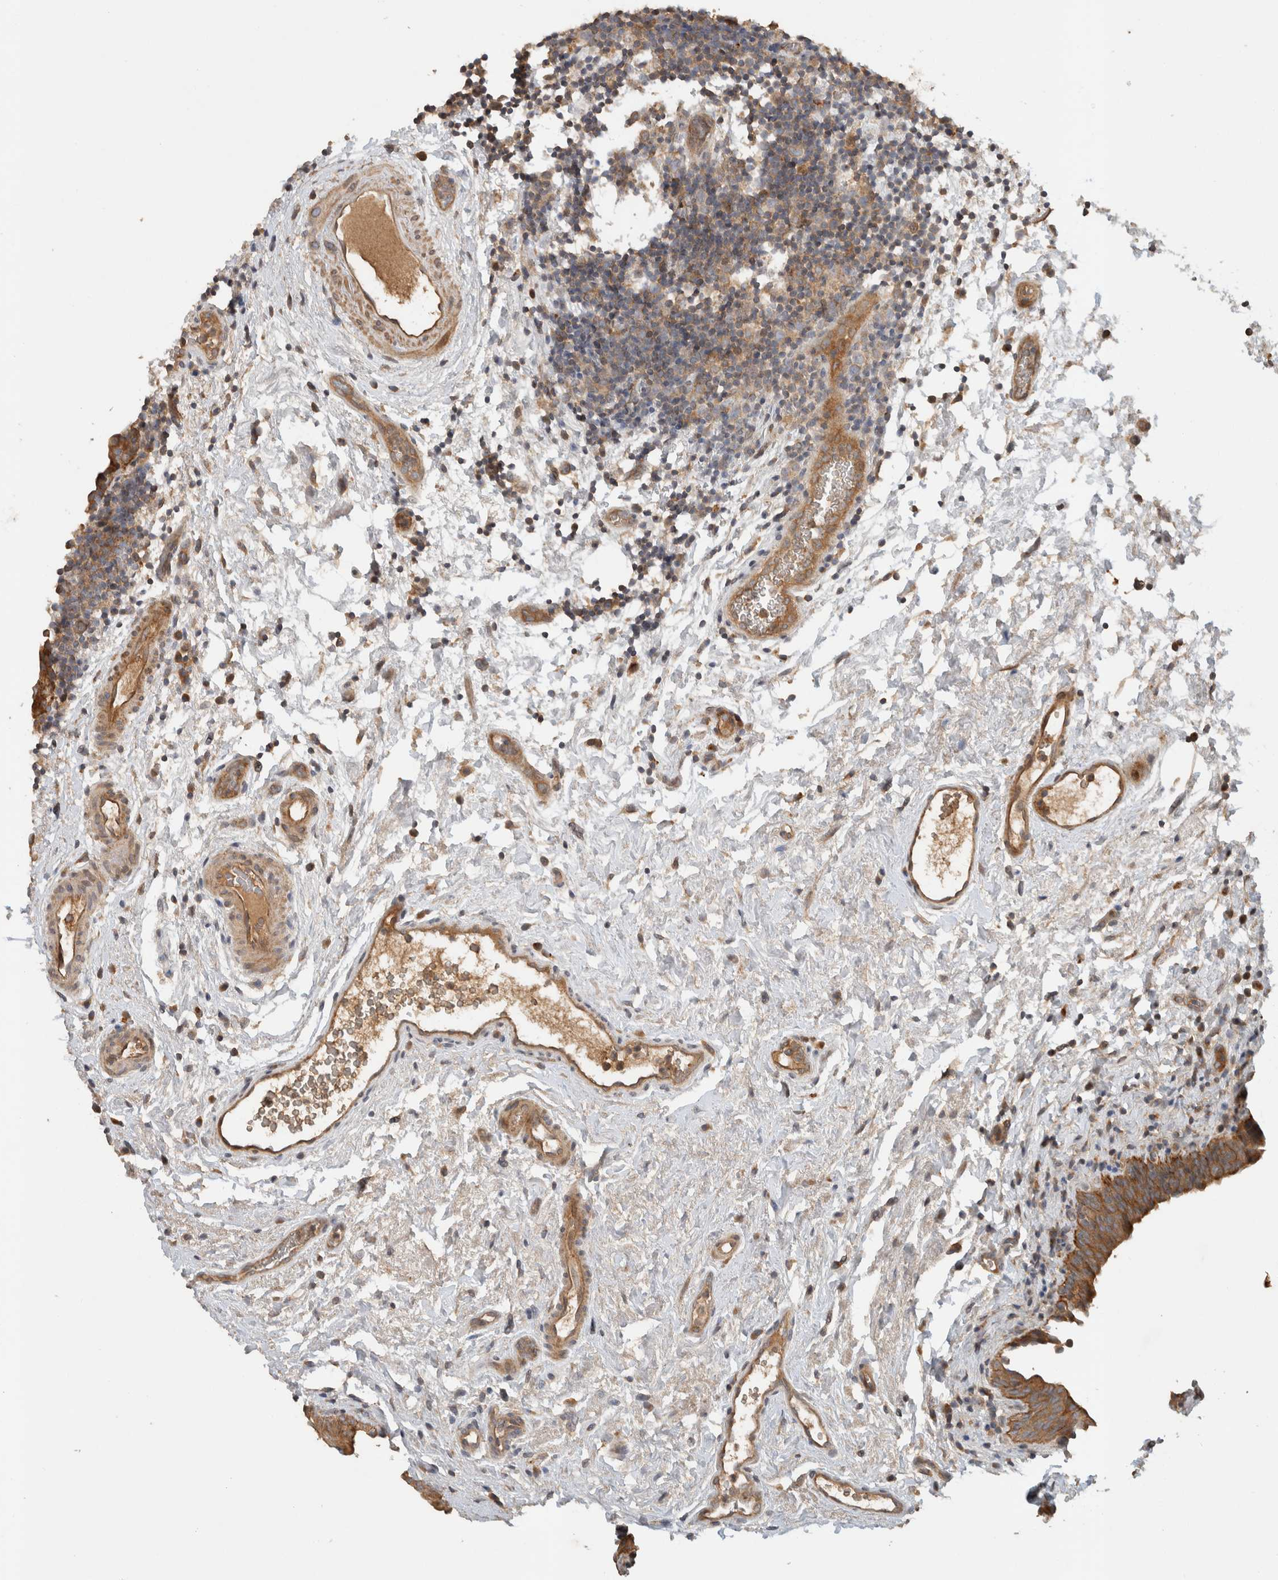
{"staining": {"intensity": "strong", "quantity": ">75%", "location": "cytoplasmic/membranous"}, "tissue": "urinary bladder", "cell_type": "Urothelial cells", "image_type": "normal", "snomed": [{"axis": "morphology", "description": "Normal tissue, NOS"}, {"axis": "topography", "description": "Urinary bladder"}], "caption": "Brown immunohistochemical staining in normal urinary bladder displays strong cytoplasmic/membranous staining in about >75% of urothelial cells.", "gene": "ARMC9", "patient": {"sex": "male", "age": 83}}